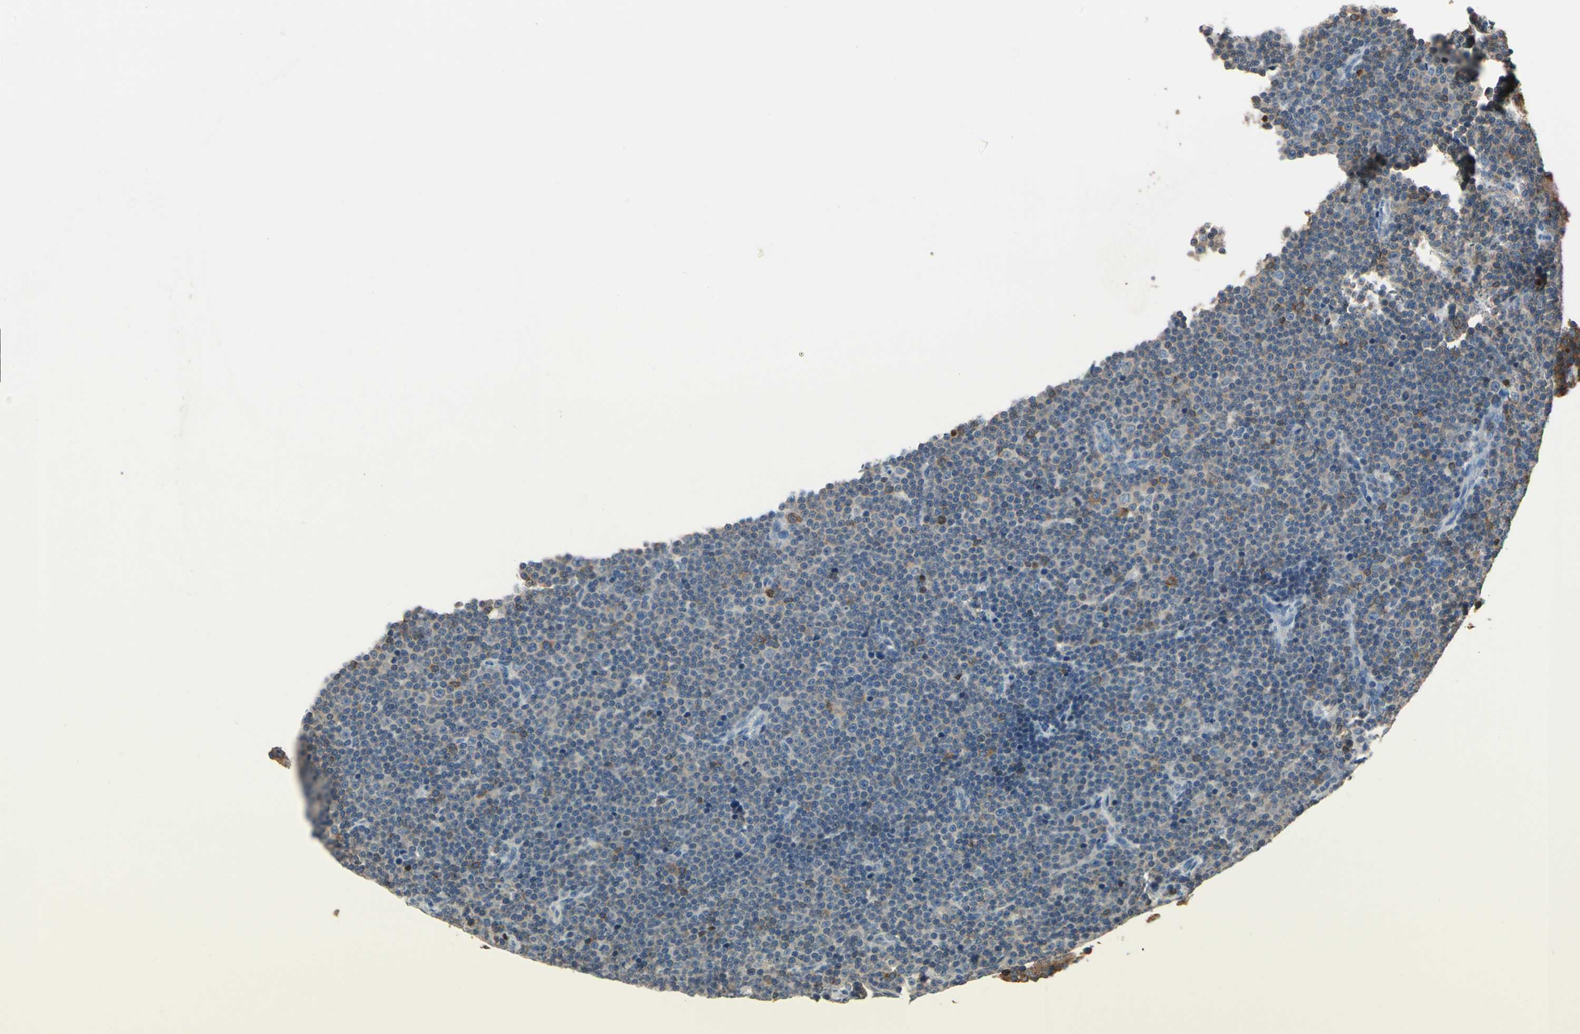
{"staining": {"intensity": "weak", "quantity": "<25%", "location": "cytoplasmic/membranous"}, "tissue": "lymphoma", "cell_type": "Tumor cells", "image_type": "cancer", "snomed": [{"axis": "morphology", "description": "Malignant lymphoma, non-Hodgkin's type, Low grade"}, {"axis": "topography", "description": "Lymph node"}], "caption": "Immunohistochemical staining of human lymphoma displays no significant expression in tumor cells.", "gene": "NFATC2", "patient": {"sex": "female", "age": 67}}